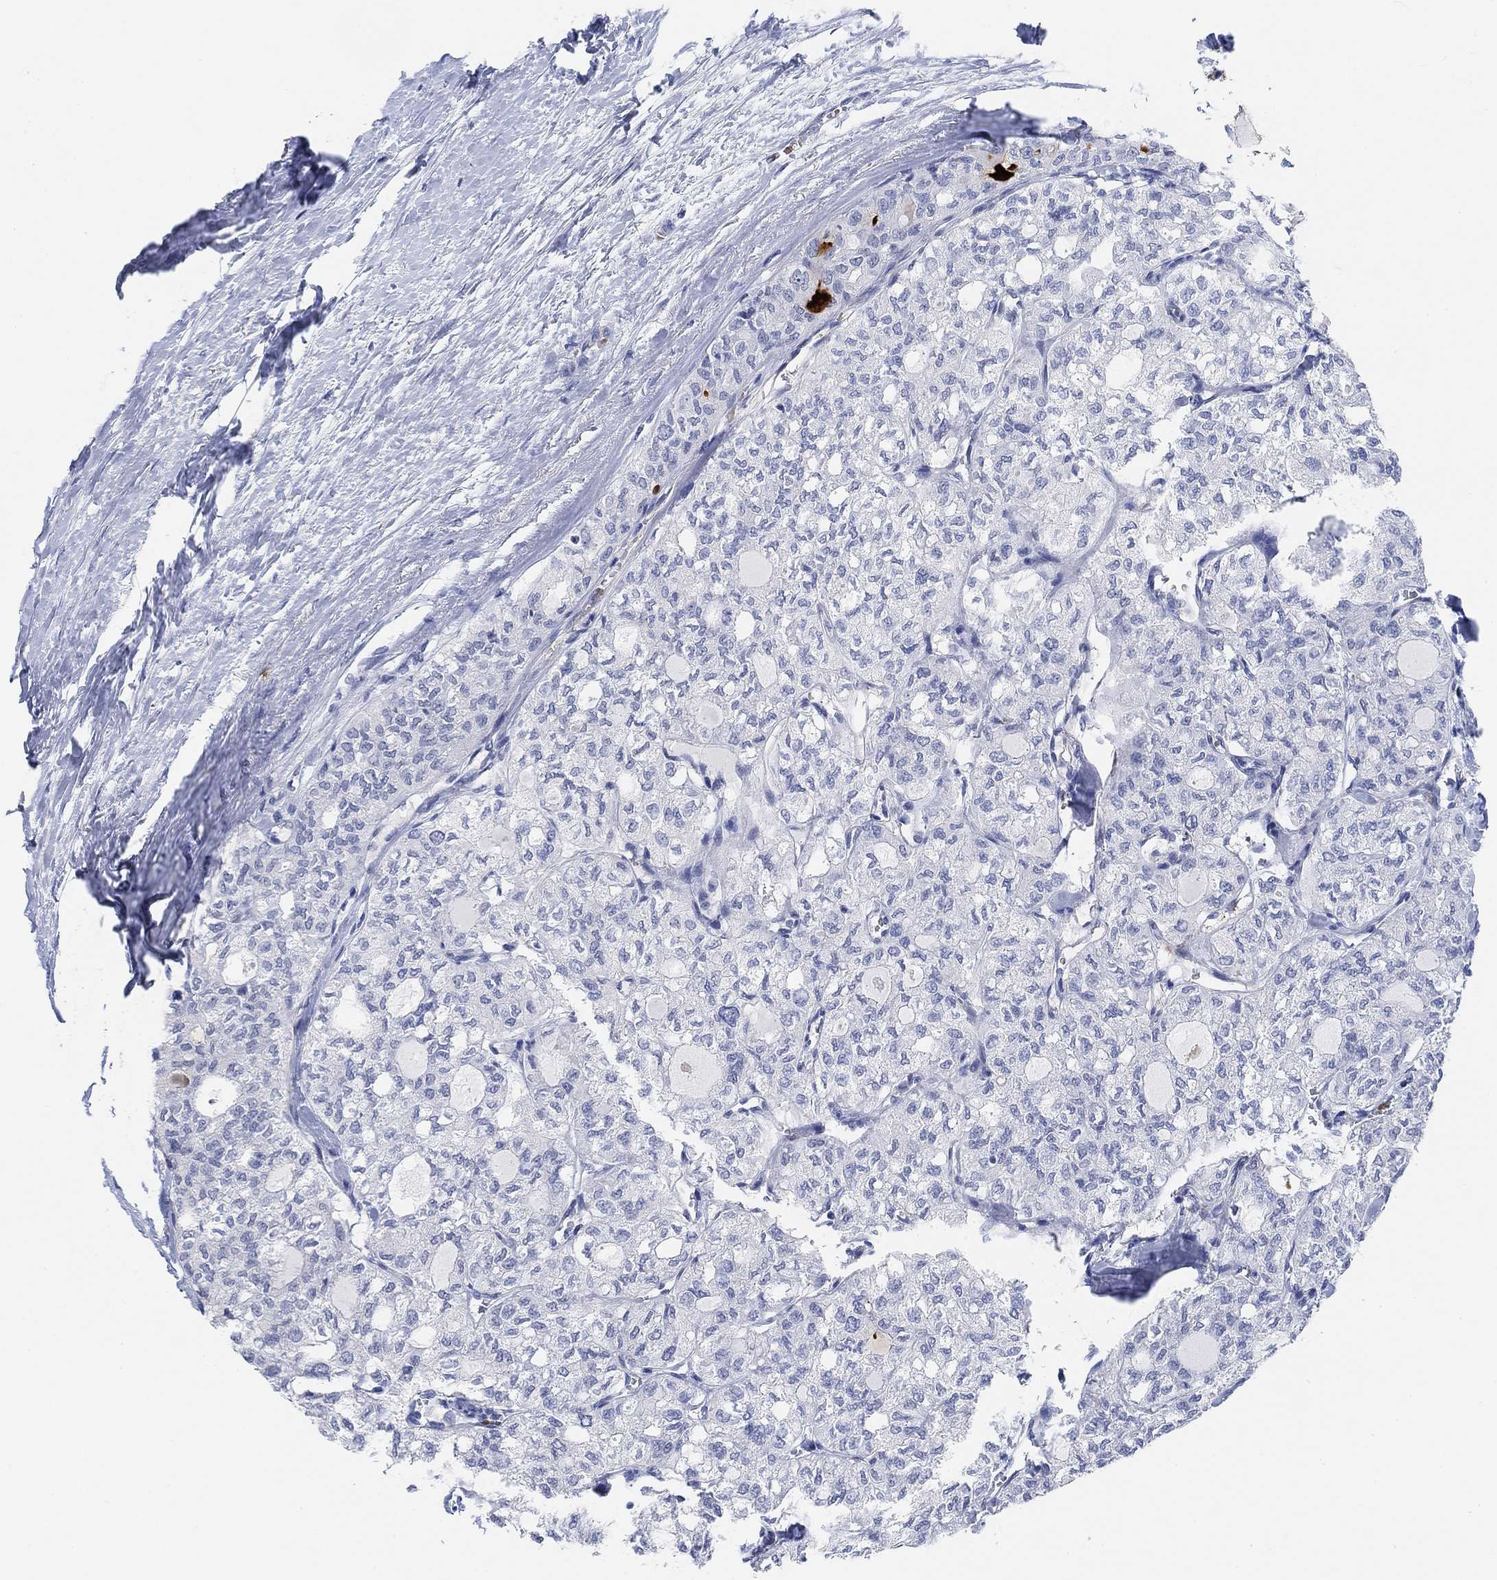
{"staining": {"intensity": "negative", "quantity": "none", "location": "none"}, "tissue": "thyroid cancer", "cell_type": "Tumor cells", "image_type": "cancer", "snomed": [{"axis": "morphology", "description": "Follicular adenoma carcinoma, NOS"}, {"axis": "topography", "description": "Thyroid gland"}], "caption": "Histopathology image shows no protein staining in tumor cells of thyroid follicular adenoma carcinoma tissue.", "gene": "PAX6", "patient": {"sex": "male", "age": 75}}